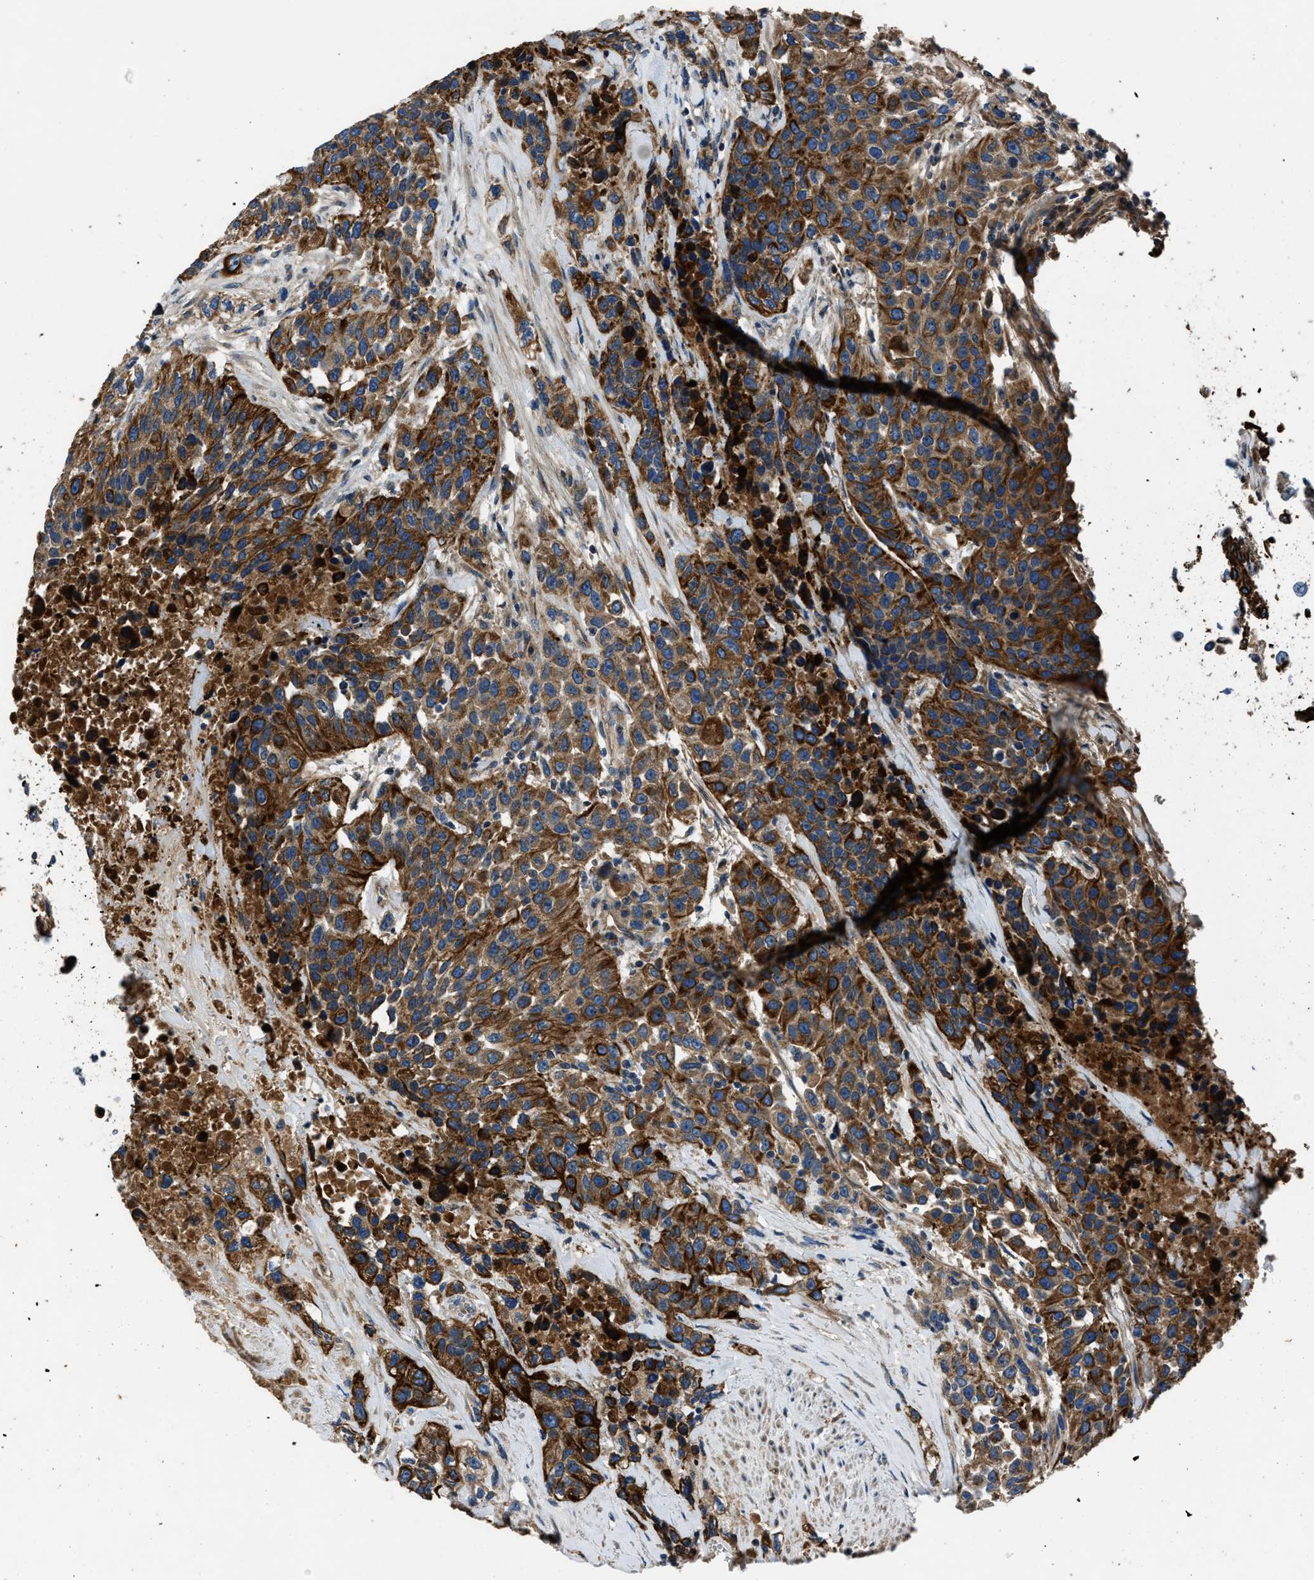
{"staining": {"intensity": "strong", "quantity": ">75%", "location": "cytoplasmic/membranous"}, "tissue": "urothelial cancer", "cell_type": "Tumor cells", "image_type": "cancer", "snomed": [{"axis": "morphology", "description": "Urothelial carcinoma, High grade"}, {"axis": "topography", "description": "Urinary bladder"}], "caption": "DAB immunohistochemical staining of high-grade urothelial carcinoma displays strong cytoplasmic/membranous protein staining in approximately >75% of tumor cells.", "gene": "ERC1", "patient": {"sex": "female", "age": 80}}